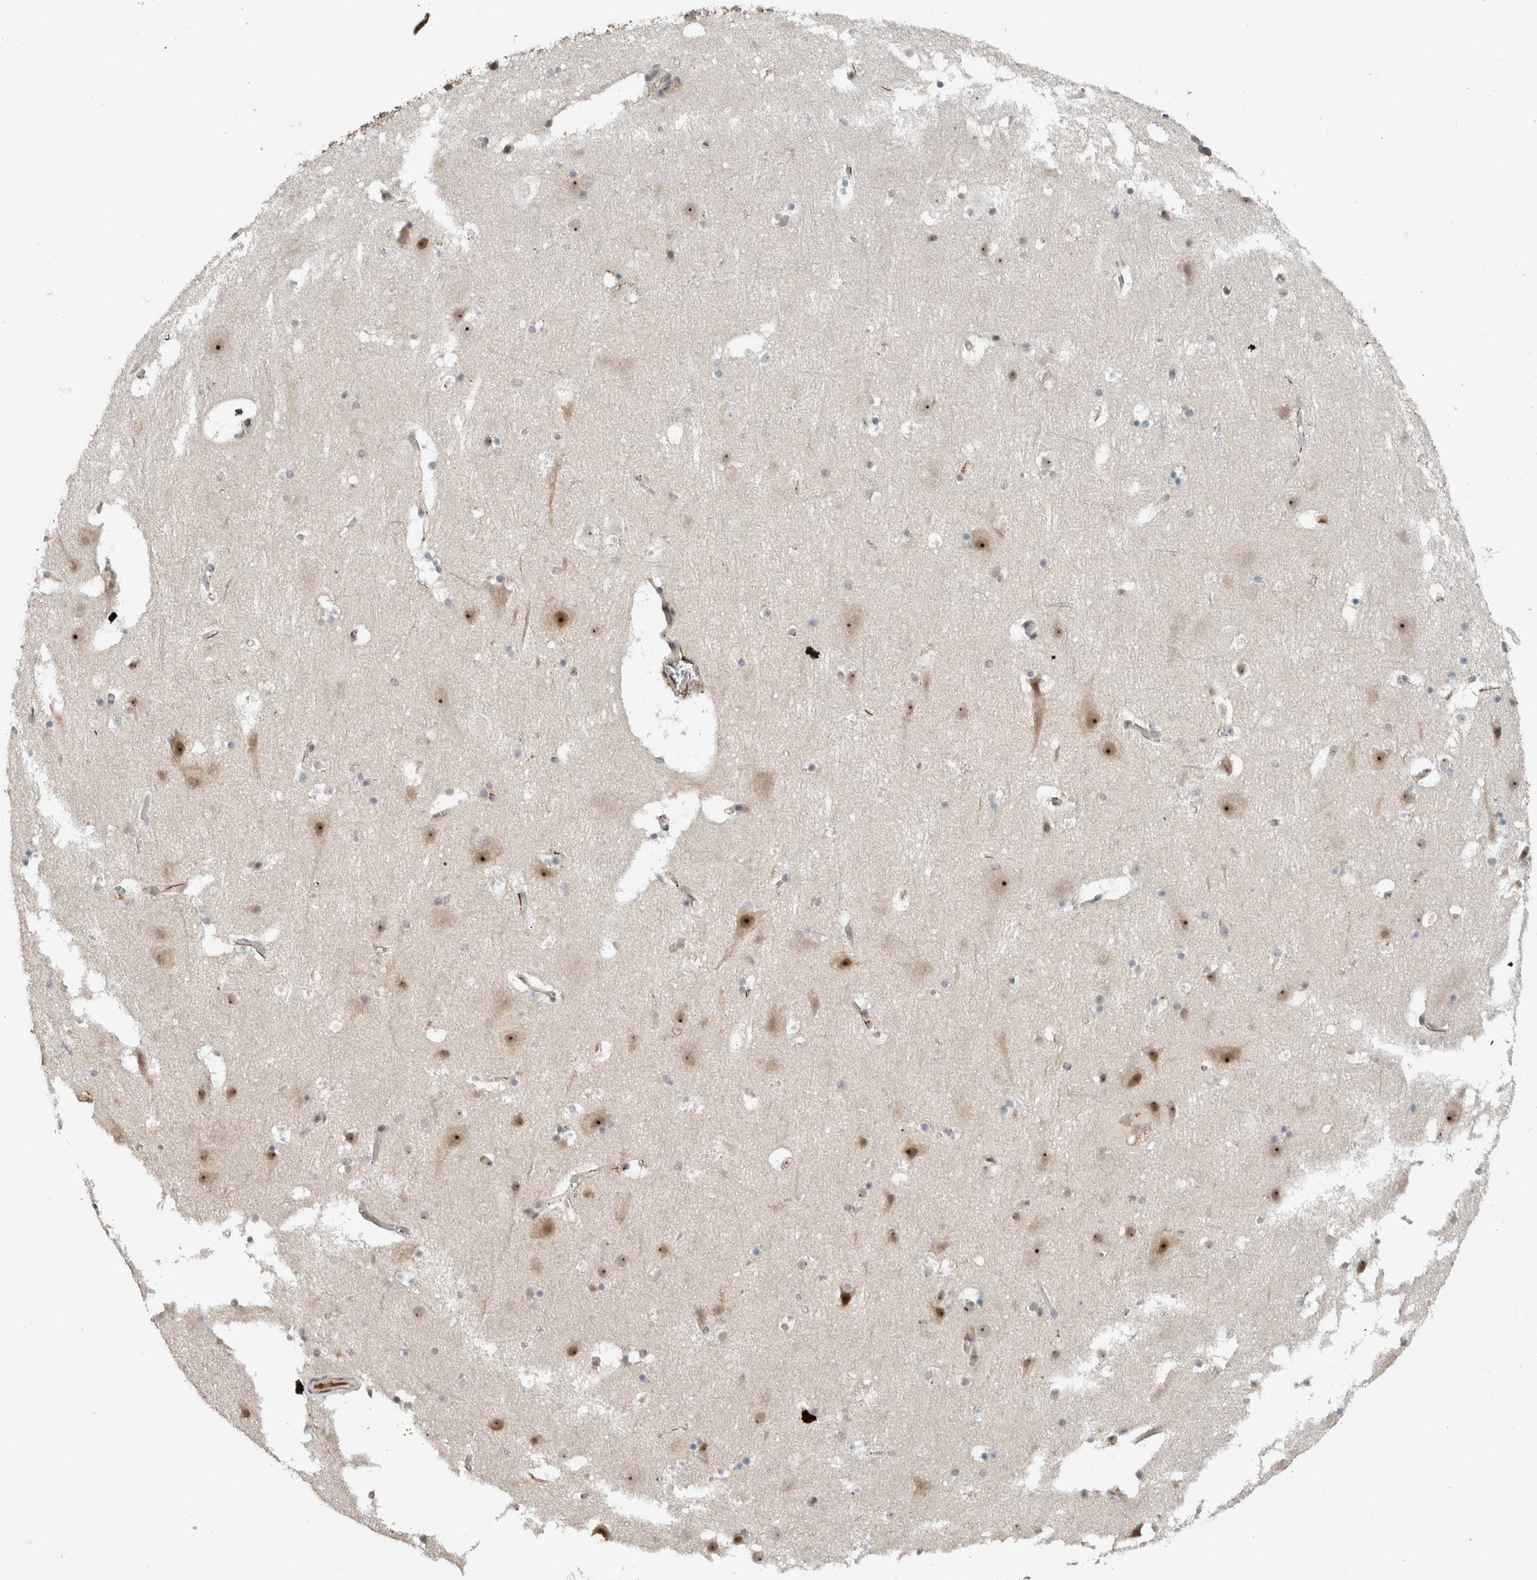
{"staining": {"intensity": "weak", "quantity": "25%-75%", "location": "cytoplasmic/membranous"}, "tissue": "cerebral cortex", "cell_type": "Endothelial cells", "image_type": "normal", "snomed": [{"axis": "morphology", "description": "Normal tissue, NOS"}, {"axis": "topography", "description": "Cerebral cortex"}], "caption": "A brown stain labels weak cytoplasmic/membranous expression of a protein in endothelial cells of normal cerebral cortex. Using DAB (3,3'-diaminobenzidine) (brown) and hematoxylin (blue) stains, captured at high magnification using brightfield microscopy.", "gene": "ZFP91", "patient": {"sex": "male", "age": 45}}